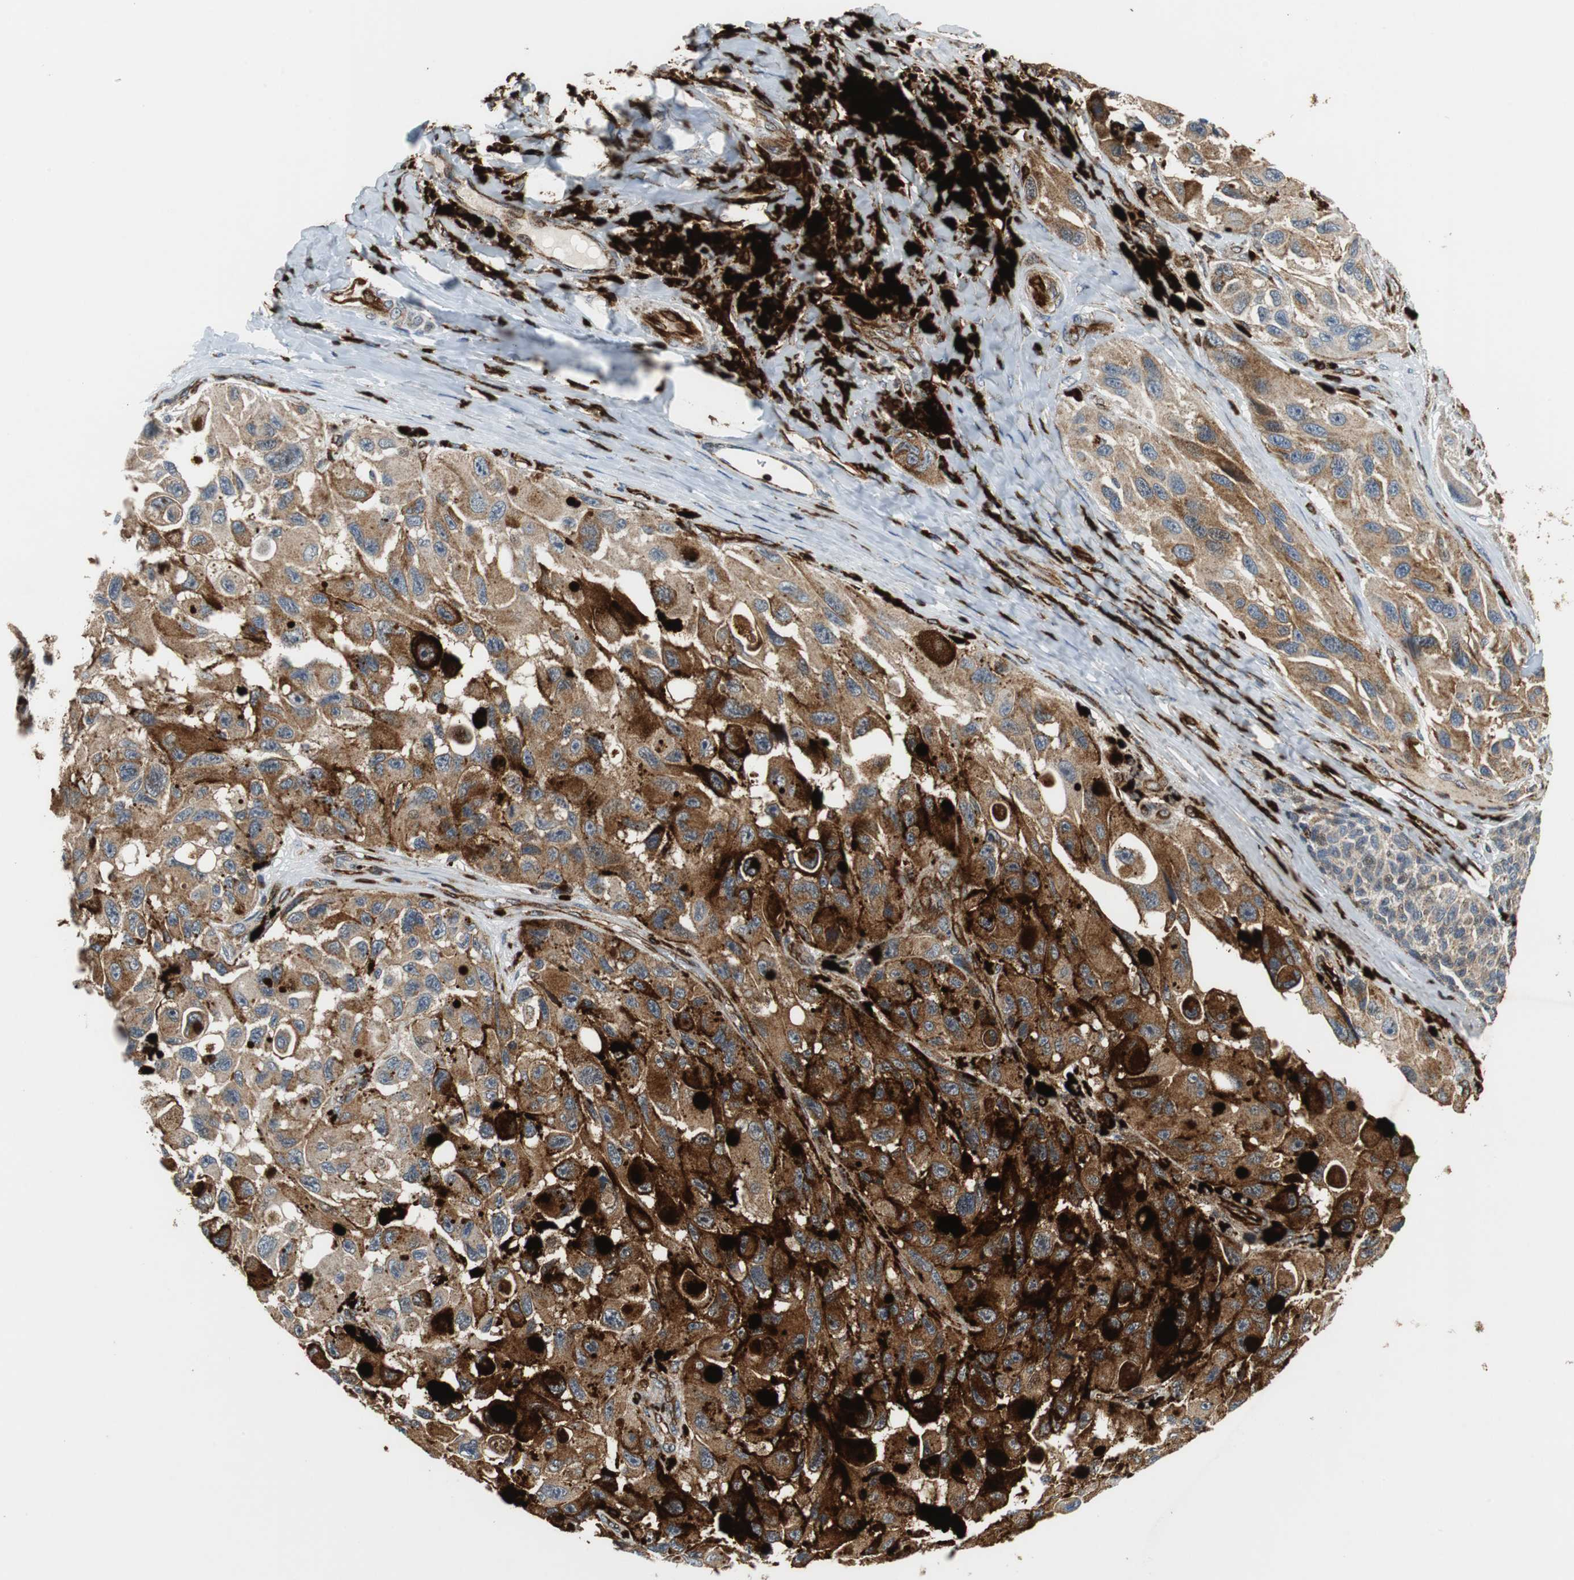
{"staining": {"intensity": "strong", "quantity": ">75%", "location": "cytoplasmic/membranous"}, "tissue": "melanoma", "cell_type": "Tumor cells", "image_type": "cancer", "snomed": [{"axis": "morphology", "description": "Malignant melanoma, NOS"}, {"axis": "topography", "description": "Skin"}], "caption": "Brown immunohistochemical staining in malignant melanoma shows strong cytoplasmic/membranous positivity in about >75% of tumor cells. Nuclei are stained in blue.", "gene": "TUBA4A", "patient": {"sex": "female", "age": 73}}